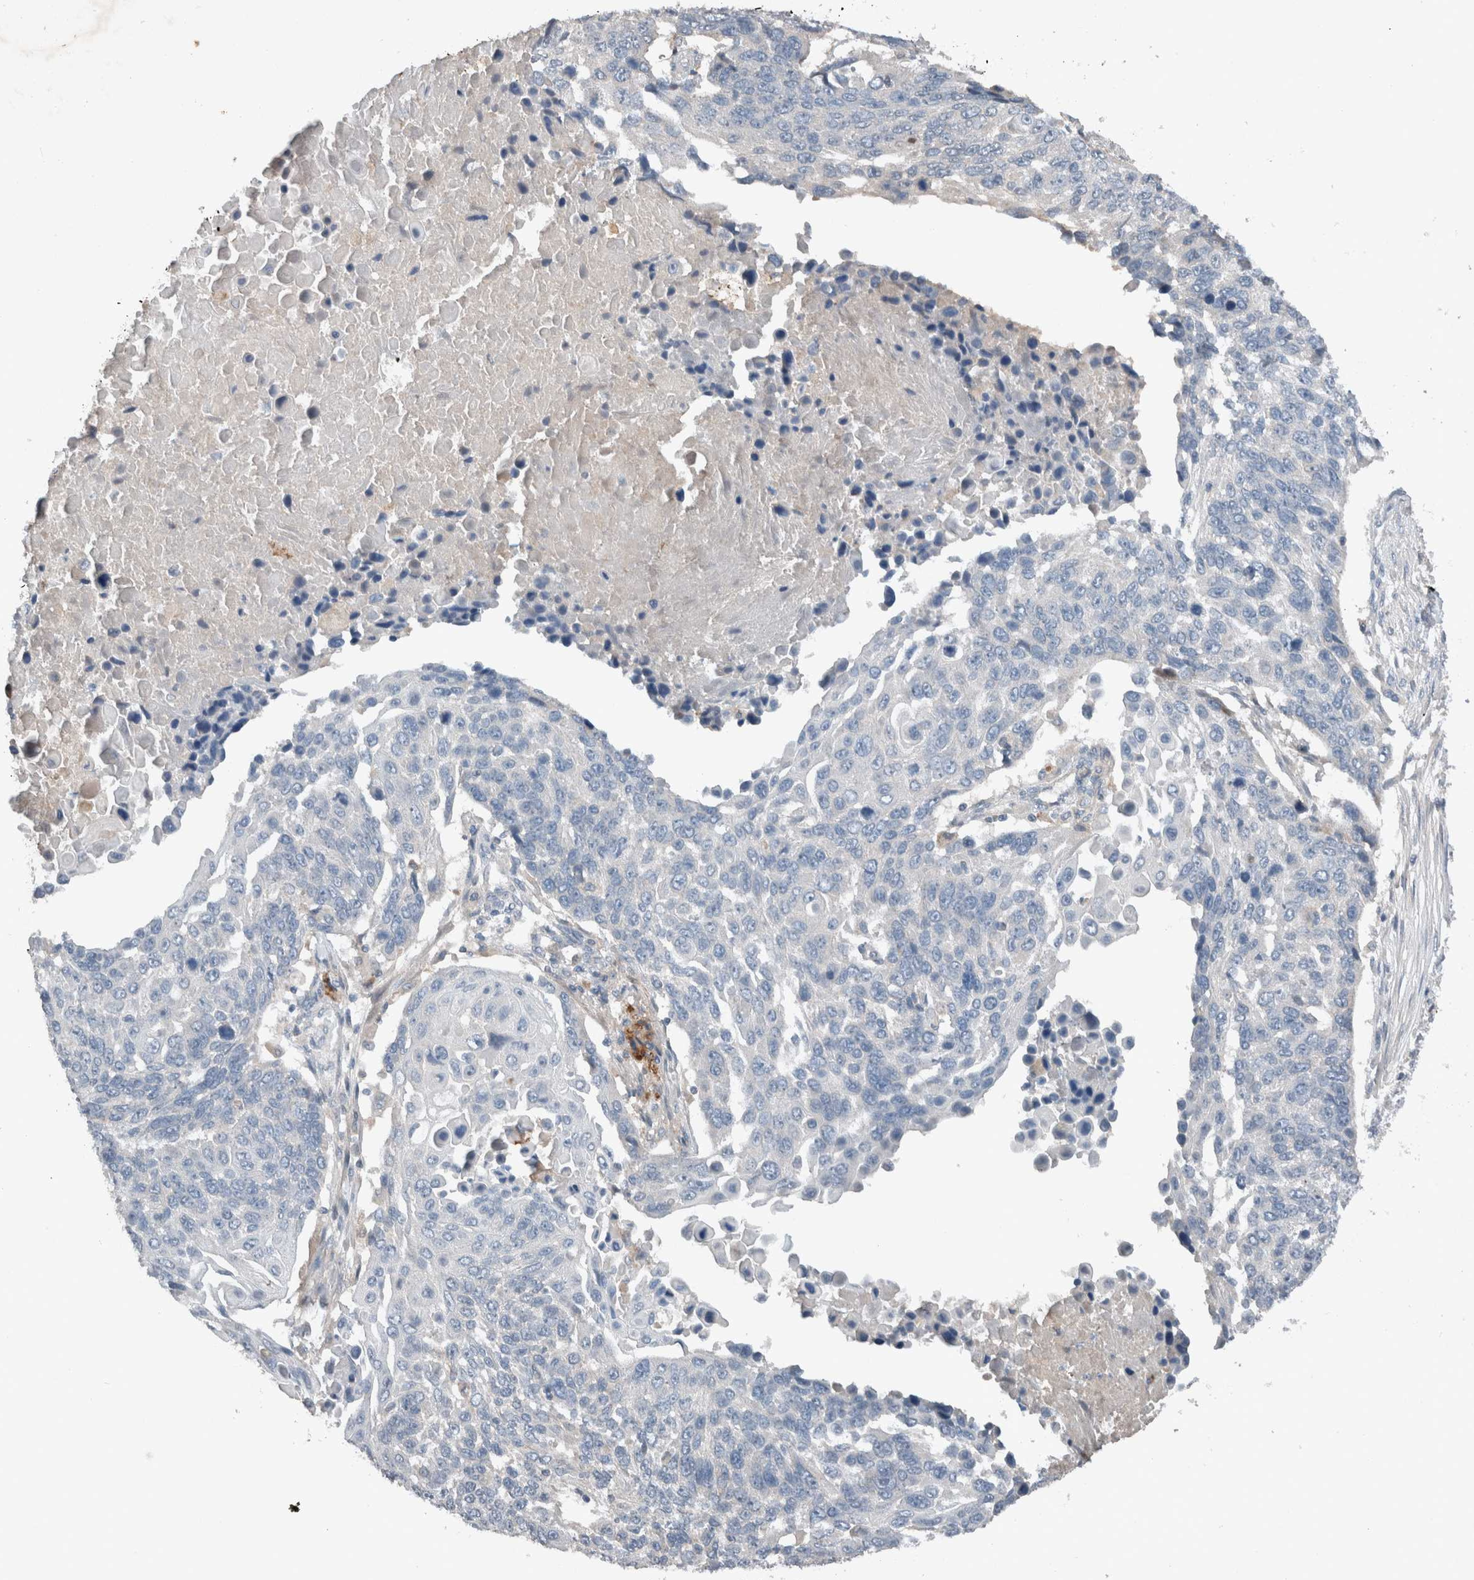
{"staining": {"intensity": "negative", "quantity": "none", "location": "none"}, "tissue": "lung cancer", "cell_type": "Tumor cells", "image_type": "cancer", "snomed": [{"axis": "morphology", "description": "Squamous cell carcinoma, NOS"}, {"axis": "topography", "description": "Lung"}], "caption": "Immunohistochemical staining of human lung squamous cell carcinoma demonstrates no significant staining in tumor cells.", "gene": "UGCG", "patient": {"sex": "male", "age": 66}}